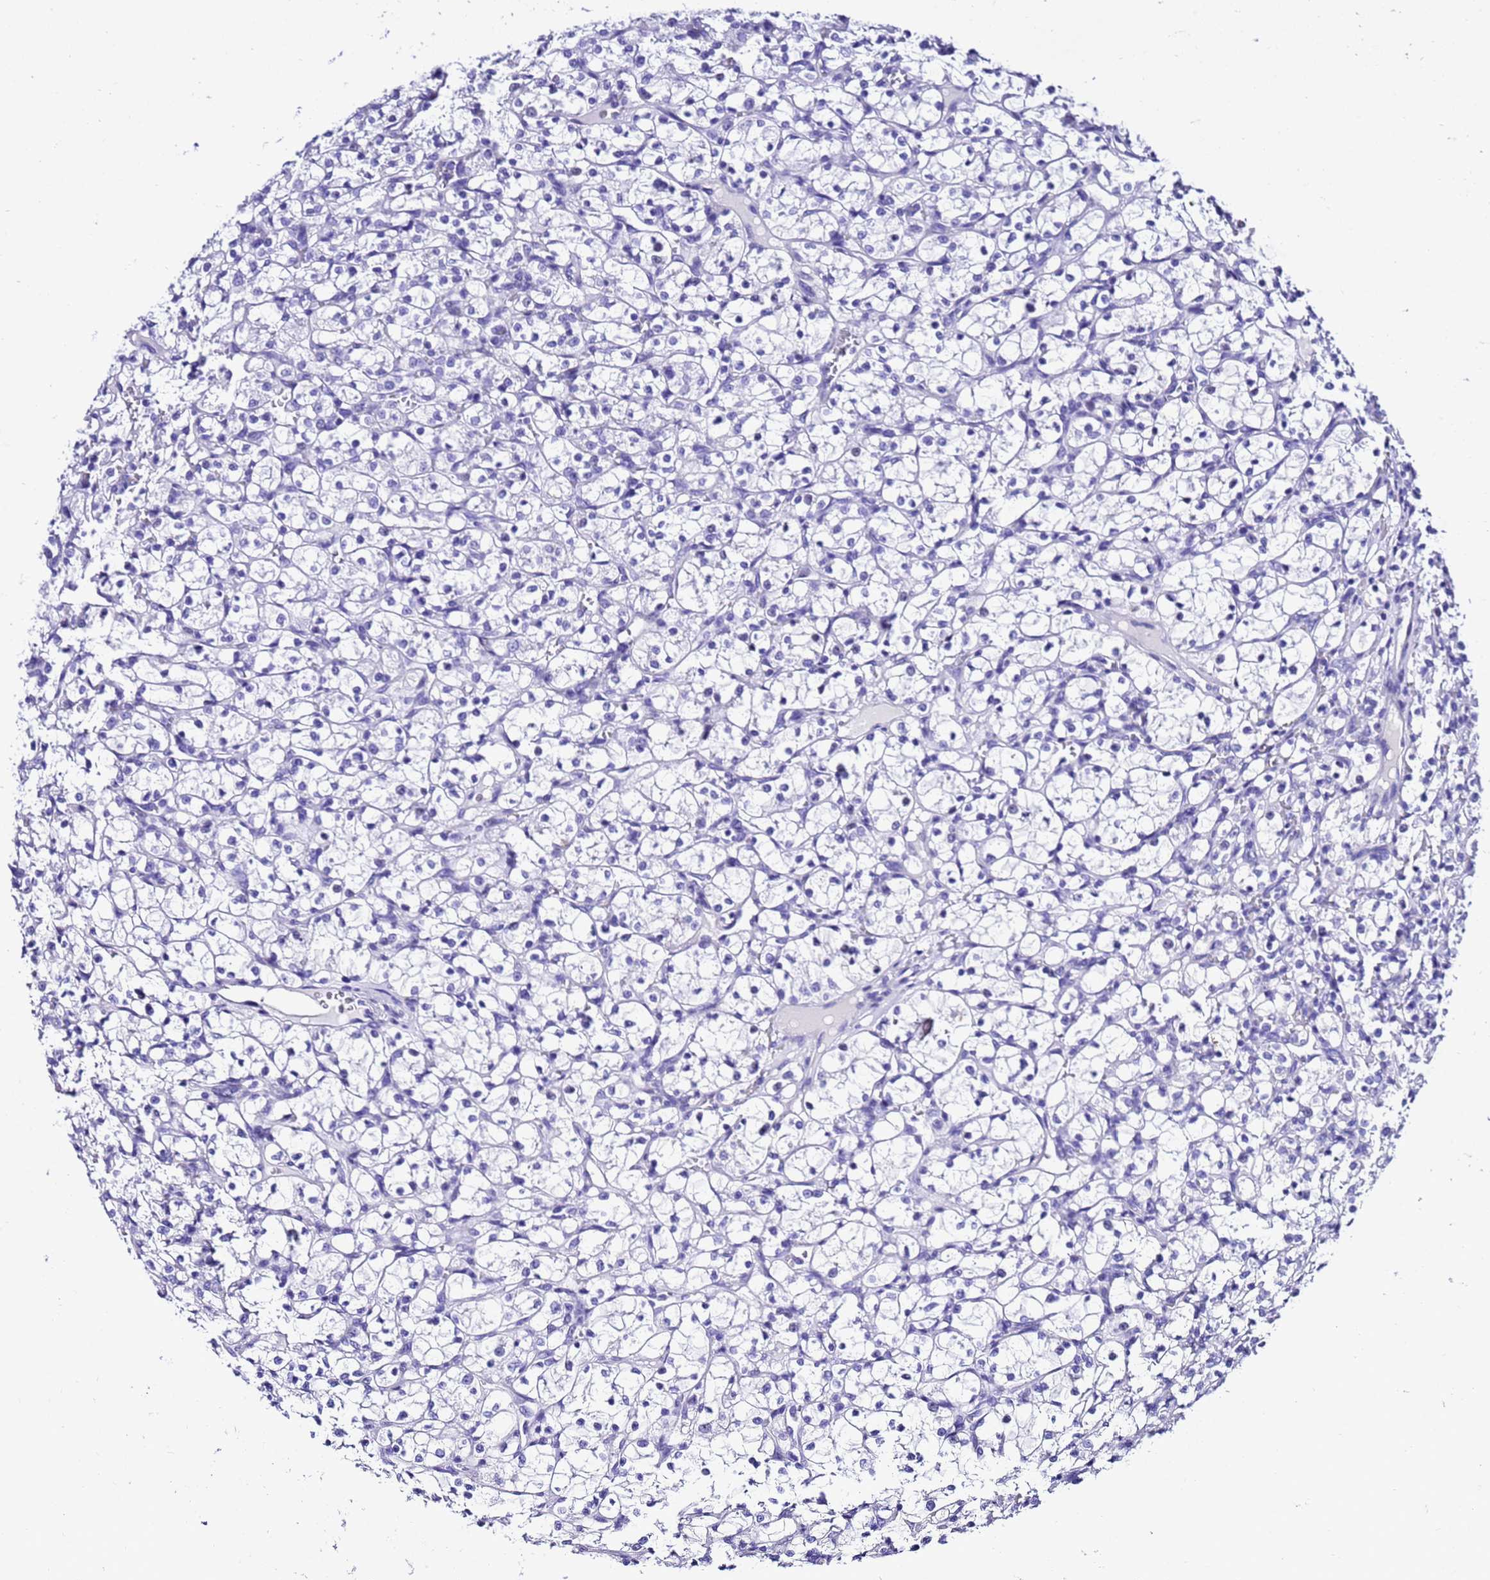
{"staining": {"intensity": "negative", "quantity": "none", "location": "none"}, "tissue": "renal cancer", "cell_type": "Tumor cells", "image_type": "cancer", "snomed": [{"axis": "morphology", "description": "Adenocarcinoma, NOS"}, {"axis": "topography", "description": "Kidney"}], "caption": "A high-resolution micrograph shows immunohistochemistry (IHC) staining of renal cancer (adenocarcinoma), which shows no significant staining in tumor cells. (DAB immunohistochemistry (IHC), high magnification).", "gene": "ZNF417", "patient": {"sex": "female", "age": 69}}